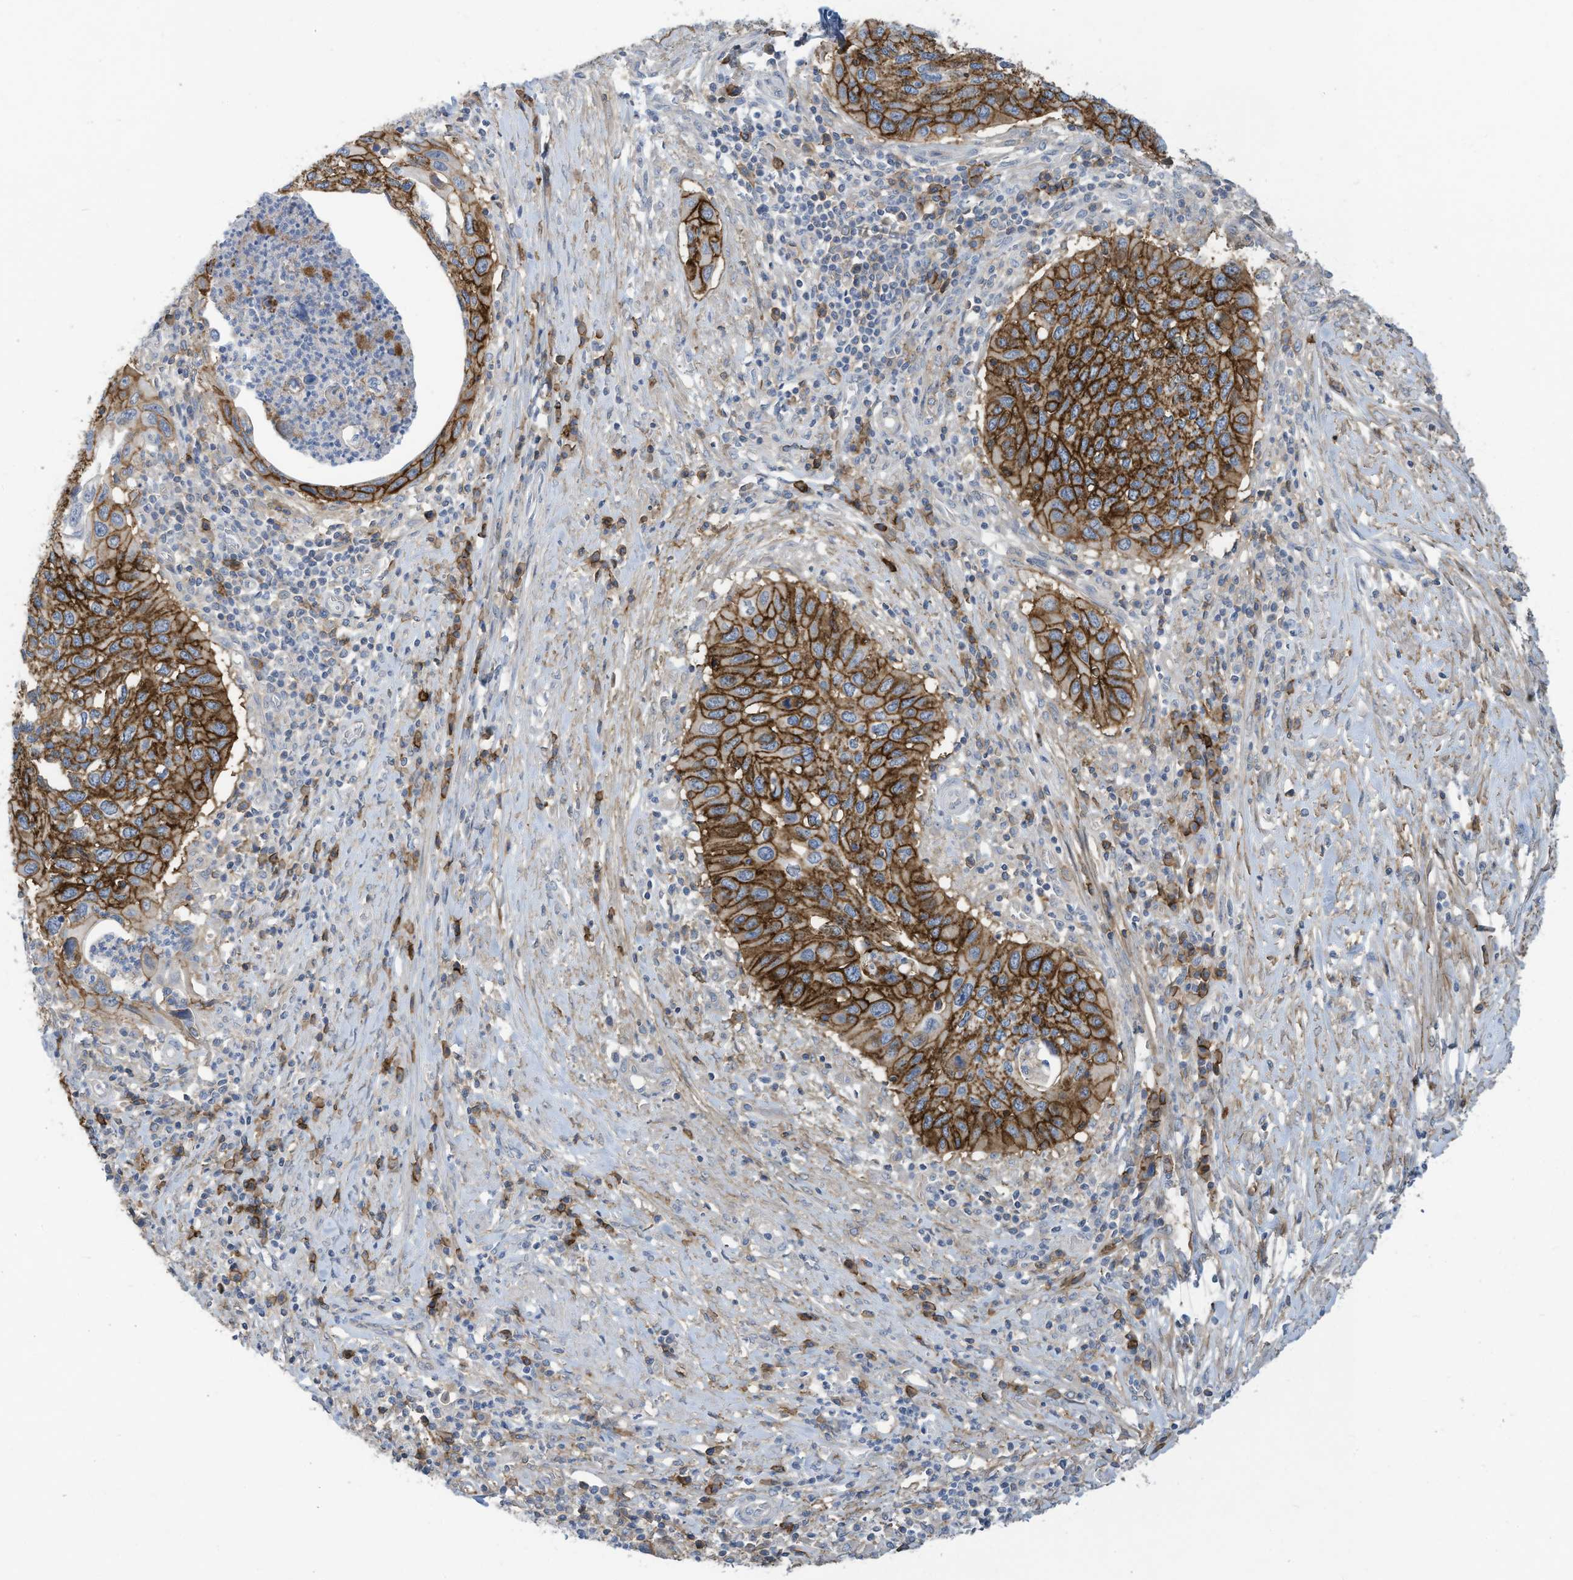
{"staining": {"intensity": "strong", "quantity": "25%-75%", "location": "cytoplasmic/membranous"}, "tissue": "cervical cancer", "cell_type": "Tumor cells", "image_type": "cancer", "snomed": [{"axis": "morphology", "description": "Squamous cell carcinoma, NOS"}, {"axis": "topography", "description": "Cervix"}], "caption": "Immunohistochemistry (DAB) staining of cervical squamous cell carcinoma demonstrates strong cytoplasmic/membranous protein staining in about 25%-75% of tumor cells.", "gene": "SLC1A5", "patient": {"sex": "female", "age": 38}}